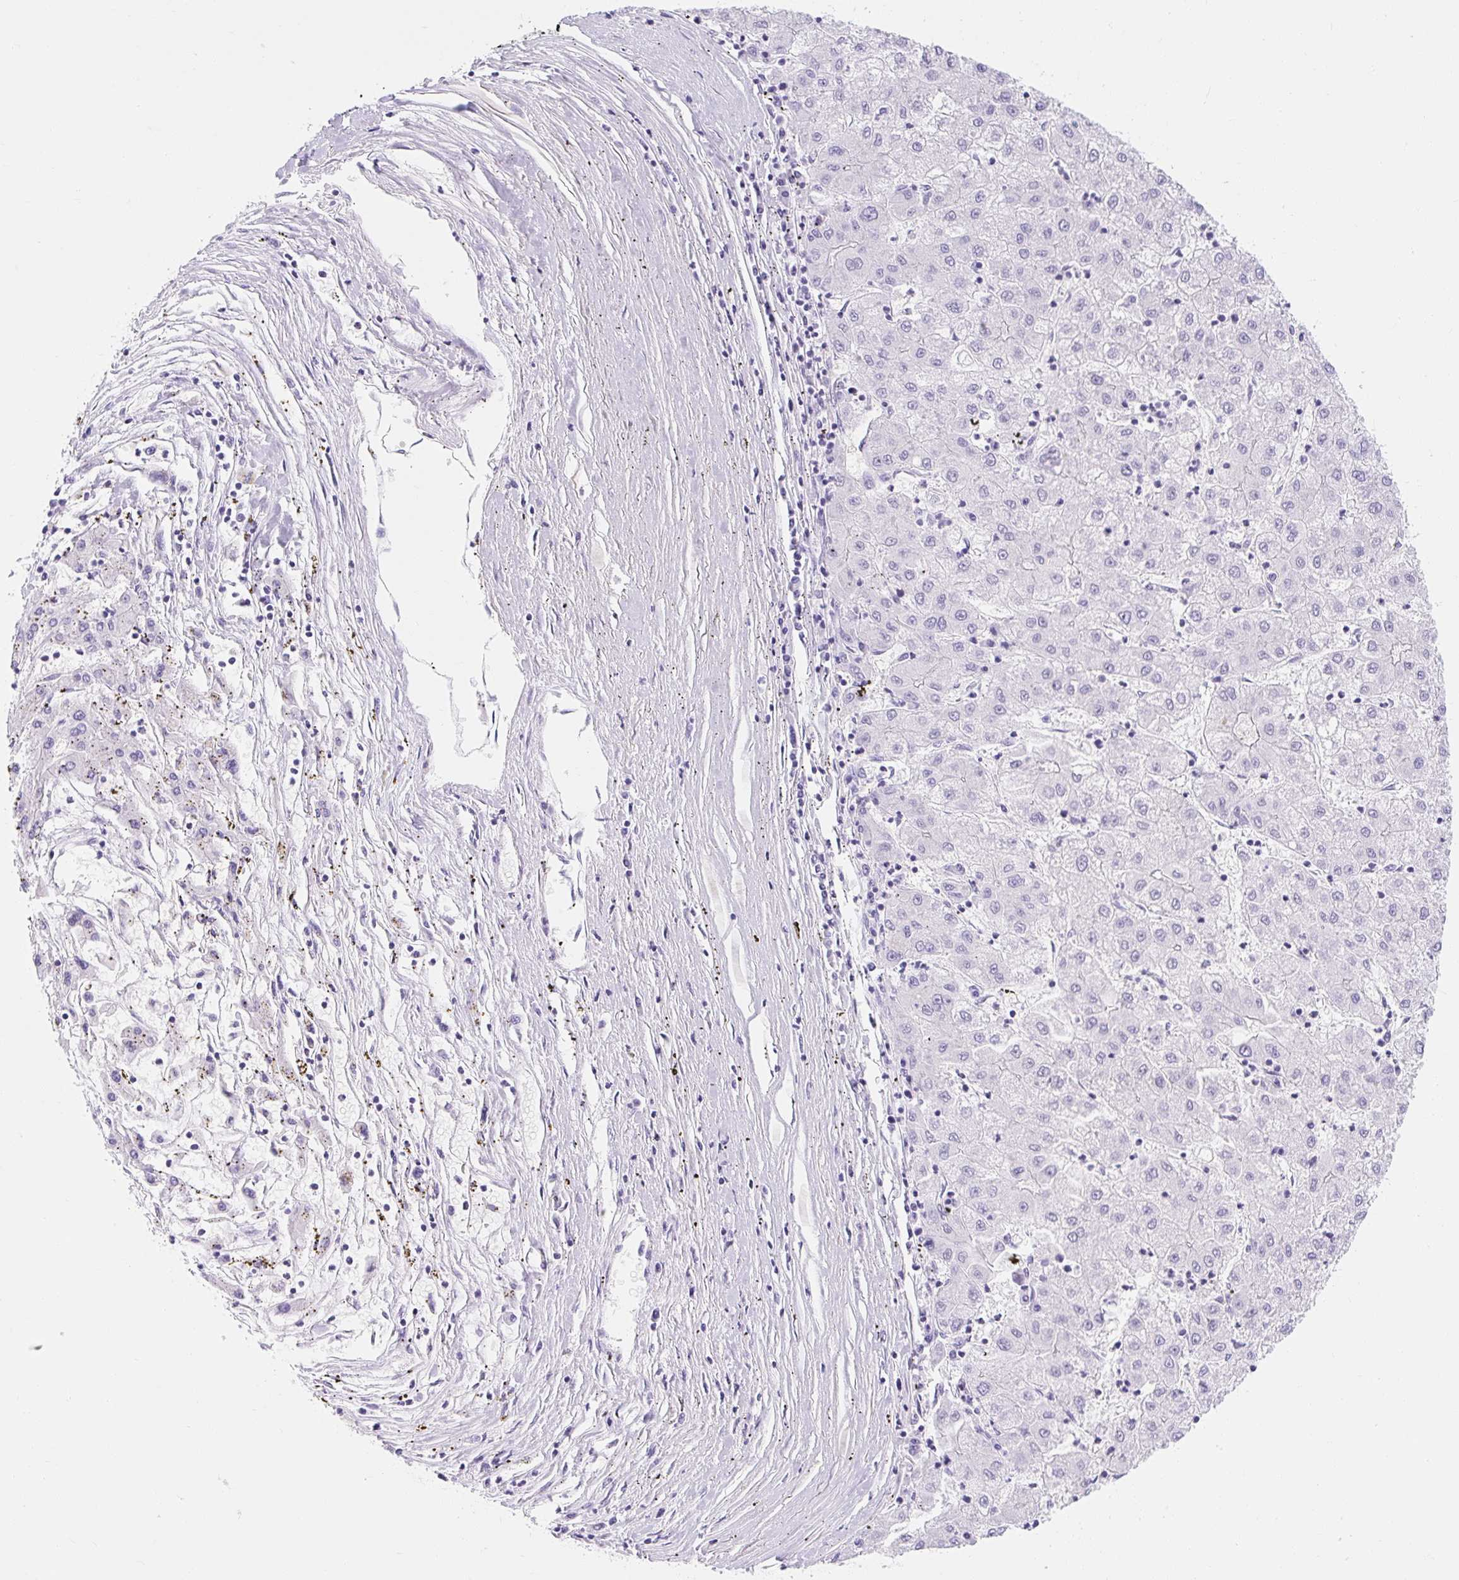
{"staining": {"intensity": "negative", "quantity": "none", "location": "none"}, "tissue": "liver cancer", "cell_type": "Tumor cells", "image_type": "cancer", "snomed": [{"axis": "morphology", "description": "Carcinoma, Hepatocellular, NOS"}, {"axis": "topography", "description": "Liver"}], "caption": "An IHC photomicrograph of liver cancer is shown. There is no staining in tumor cells of liver cancer. (Brightfield microscopy of DAB IHC at high magnification).", "gene": "SLC28A1", "patient": {"sex": "male", "age": 72}}